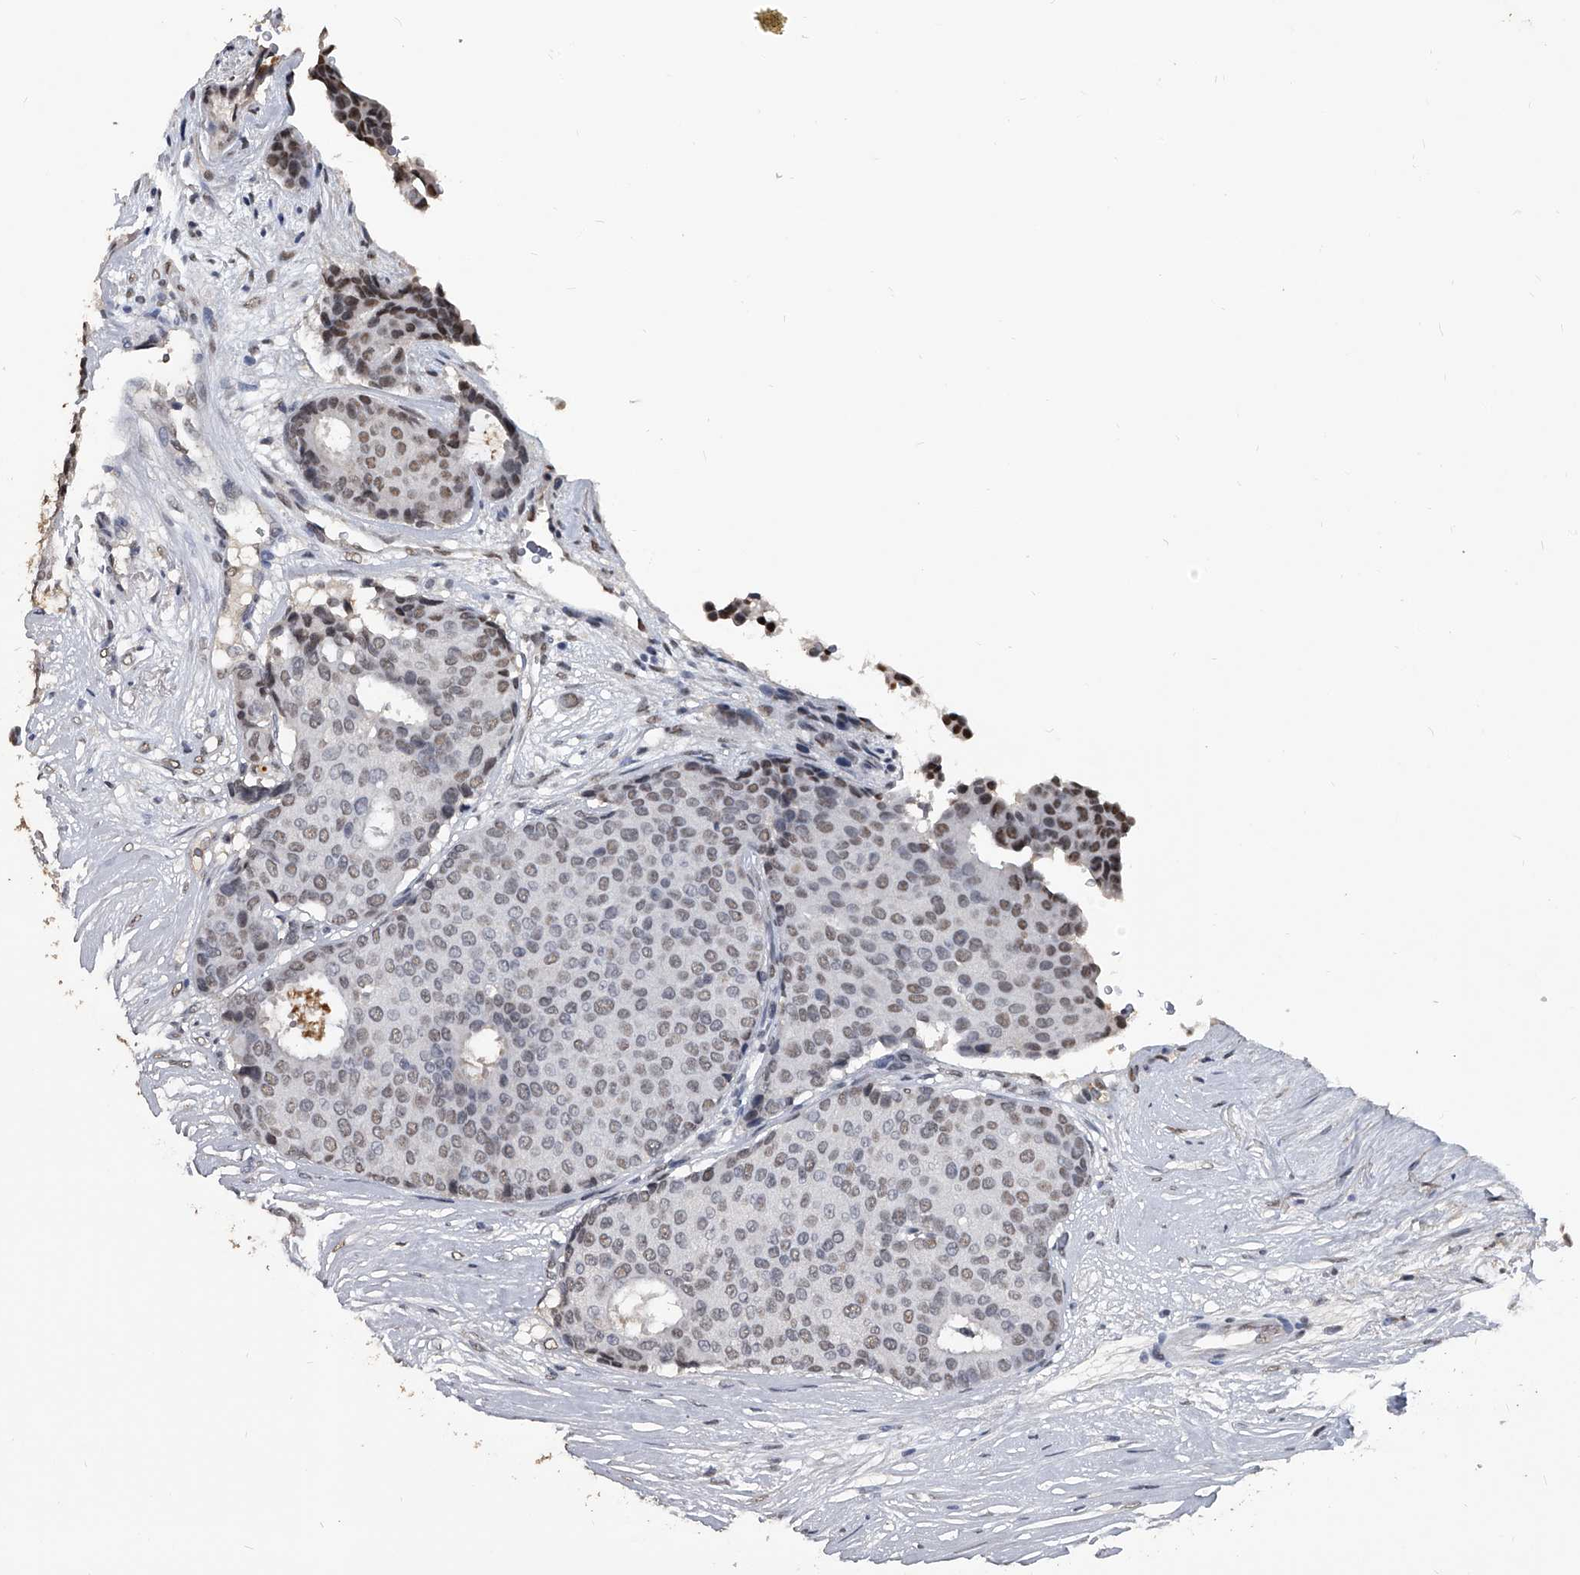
{"staining": {"intensity": "moderate", "quantity": "<25%", "location": "nuclear"}, "tissue": "breast cancer", "cell_type": "Tumor cells", "image_type": "cancer", "snomed": [{"axis": "morphology", "description": "Duct carcinoma"}, {"axis": "topography", "description": "Breast"}], "caption": "Human breast cancer stained for a protein (brown) shows moderate nuclear positive expression in approximately <25% of tumor cells.", "gene": "MATR3", "patient": {"sex": "female", "age": 75}}